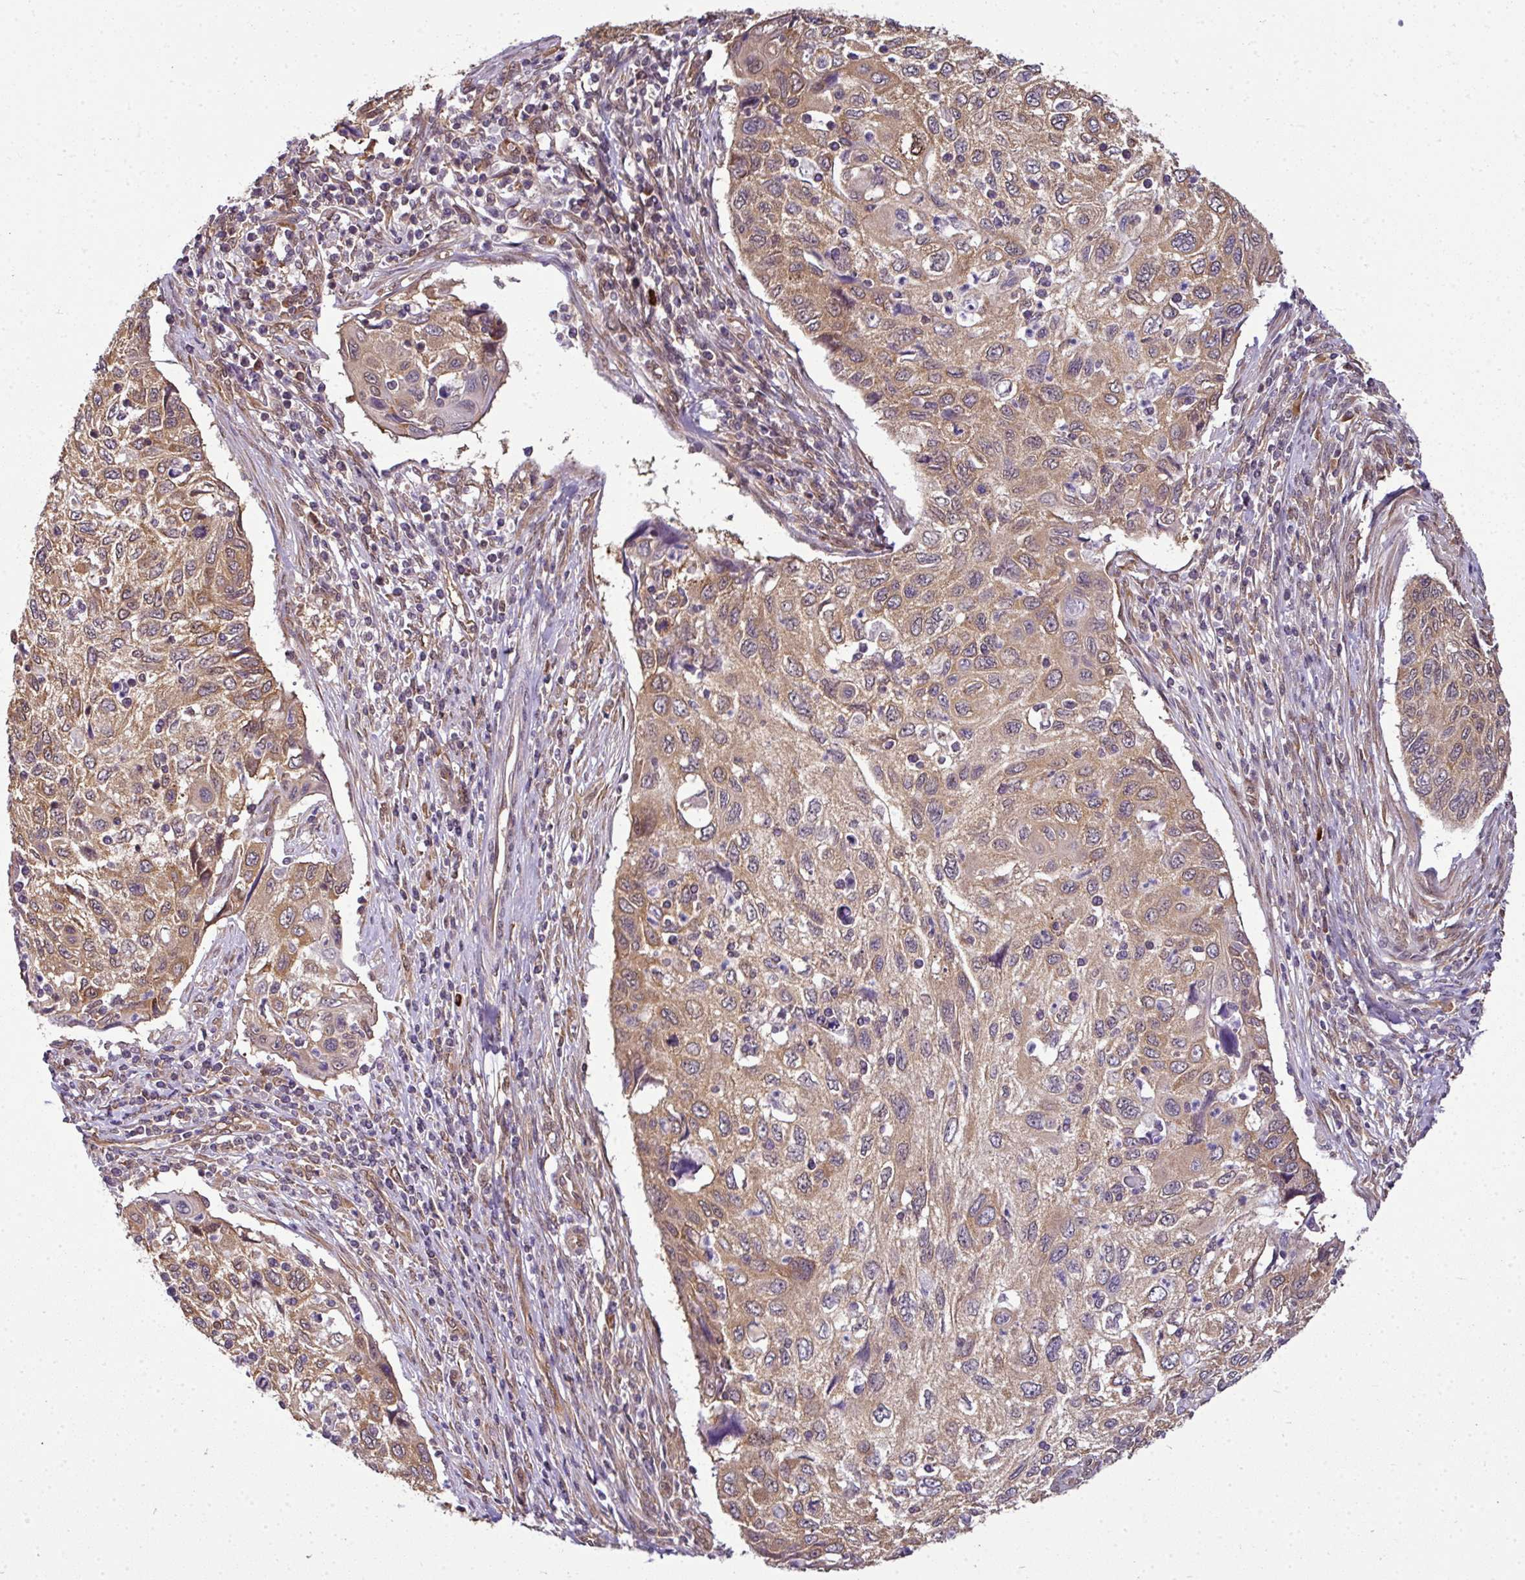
{"staining": {"intensity": "moderate", "quantity": ">75%", "location": "cytoplasmic/membranous"}, "tissue": "cervical cancer", "cell_type": "Tumor cells", "image_type": "cancer", "snomed": [{"axis": "morphology", "description": "Squamous cell carcinoma, NOS"}, {"axis": "topography", "description": "Cervix"}], "caption": "Protein staining reveals moderate cytoplasmic/membranous positivity in approximately >75% of tumor cells in squamous cell carcinoma (cervical).", "gene": "RBM4B", "patient": {"sex": "female", "age": 70}}